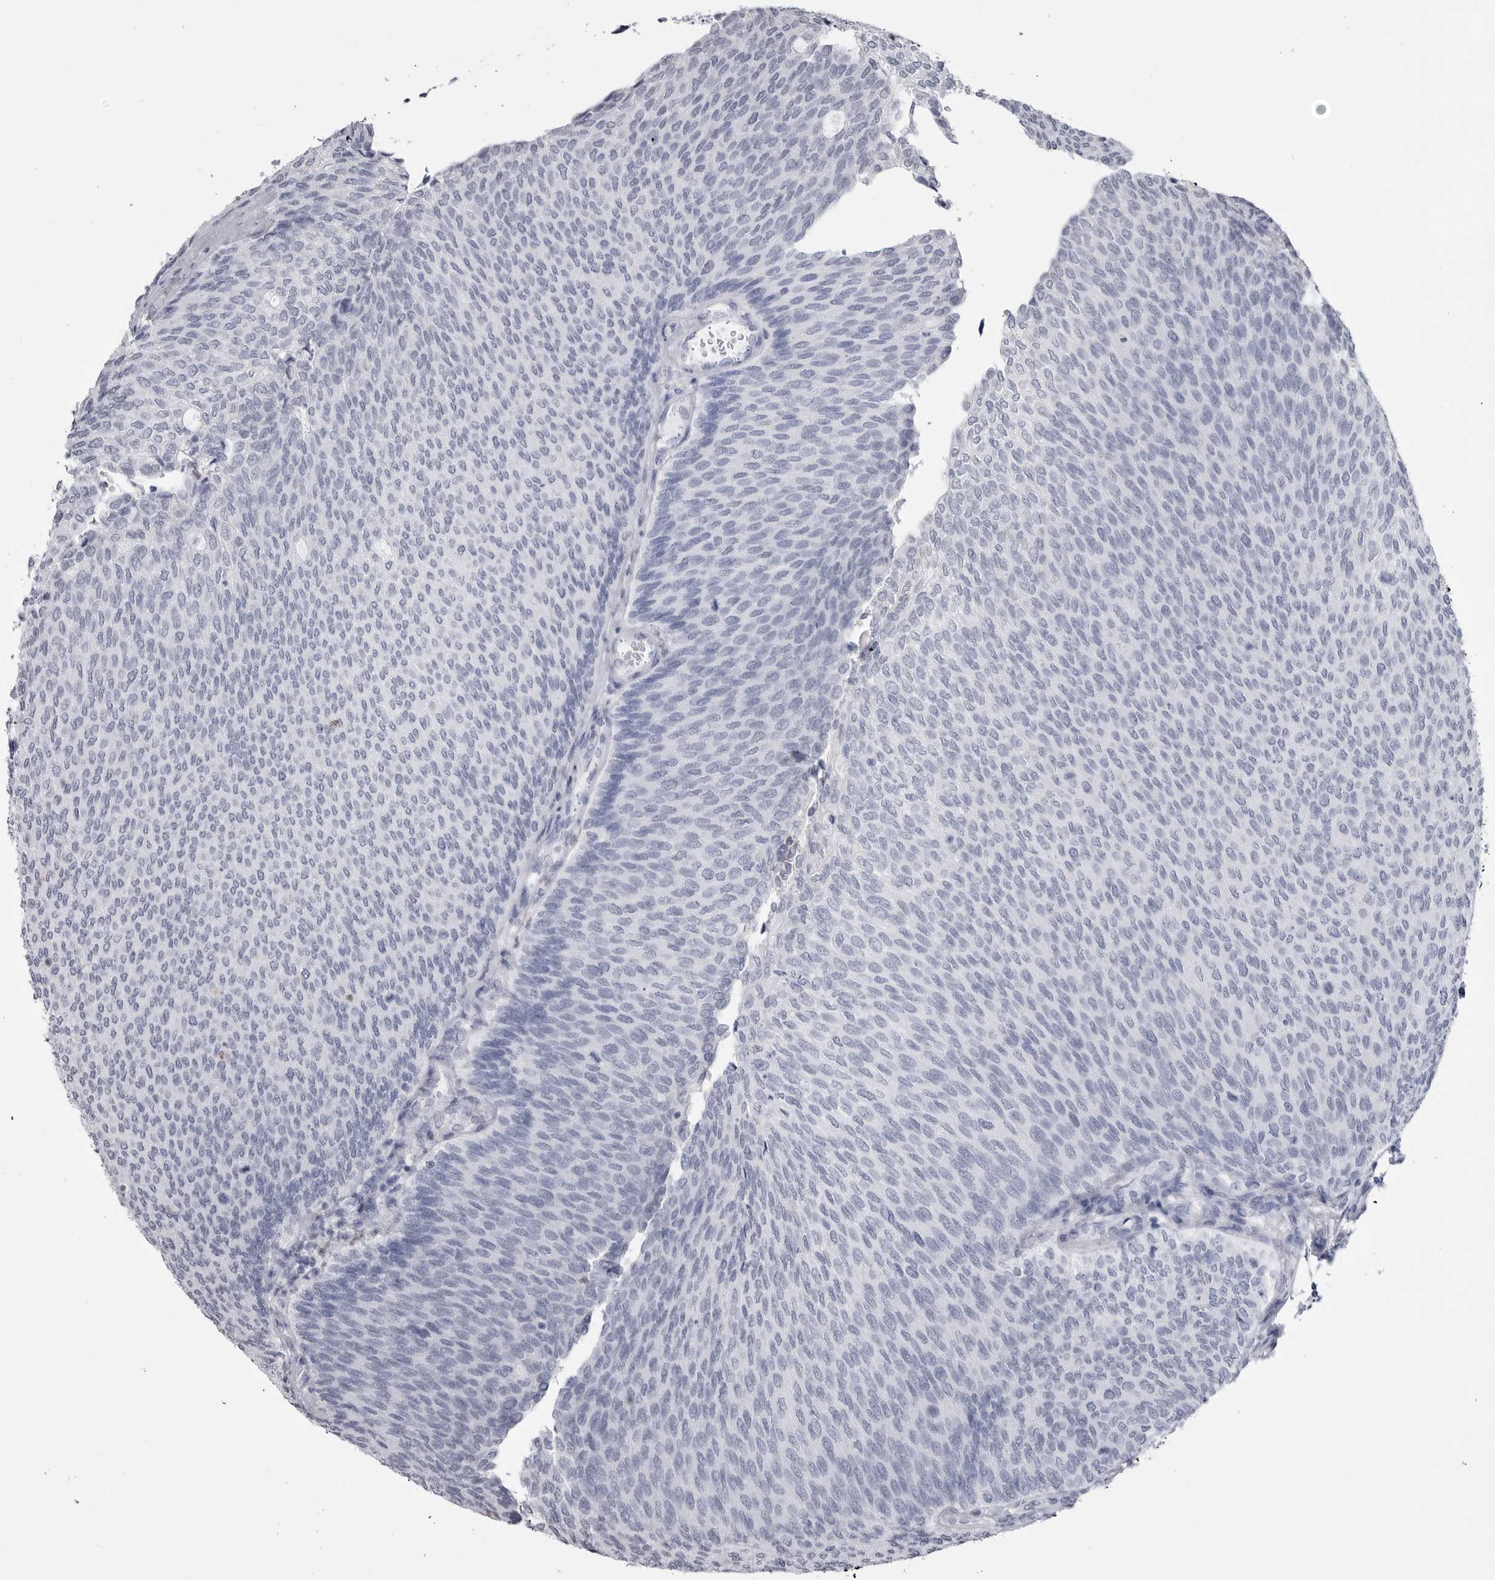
{"staining": {"intensity": "negative", "quantity": "none", "location": "none"}, "tissue": "urothelial cancer", "cell_type": "Tumor cells", "image_type": "cancer", "snomed": [{"axis": "morphology", "description": "Urothelial carcinoma, Low grade"}, {"axis": "topography", "description": "Urinary bladder"}], "caption": "IHC image of neoplastic tissue: human urothelial carcinoma (low-grade) stained with DAB demonstrates no significant protein expression in tumor cells.", "gene": "STAP2", "patient": {"sex": "female", "age": 79}}